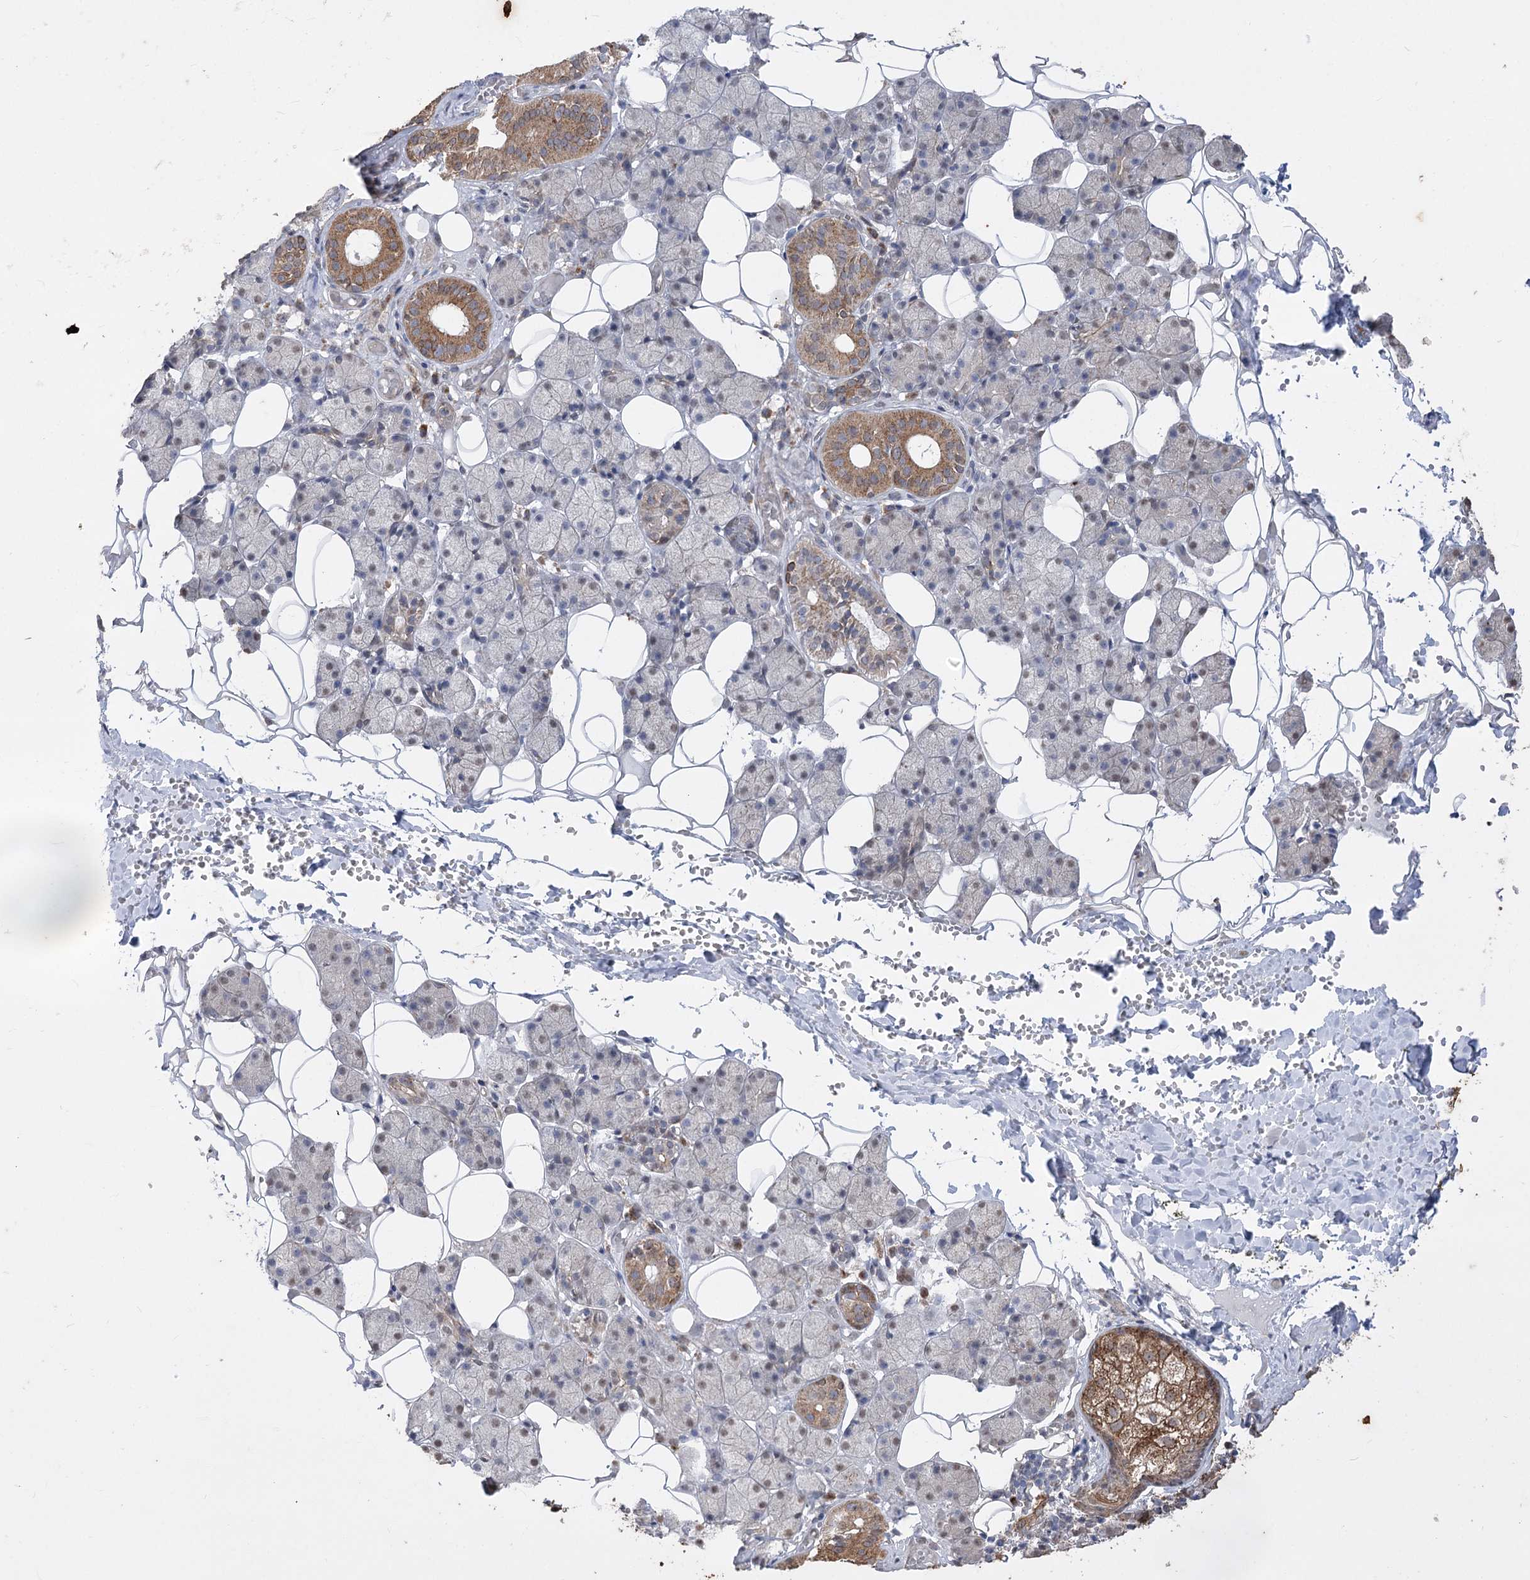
{"staining": {"intensity": "moderate", "quantity": "<25%", "location": "cytoplasmic/membranous"}, "tissue": "salivary gland", "cell_type": "Glandular cells", "image_type": "normal", "snomed": [{"axis": "morphology", "description": "Normal tissue, NOS"}, {"axis": "topography", "description": "Salivary gland"}], "caption": "This is a micrograph of immunohistochemistry (IHC) staining of normal salivary gland, which shows moderate expression in the cytoplasmic/membranous of glandular cells.", "gene": "ZSCAN23", "patient": {"sex": "female", "age": 33}}